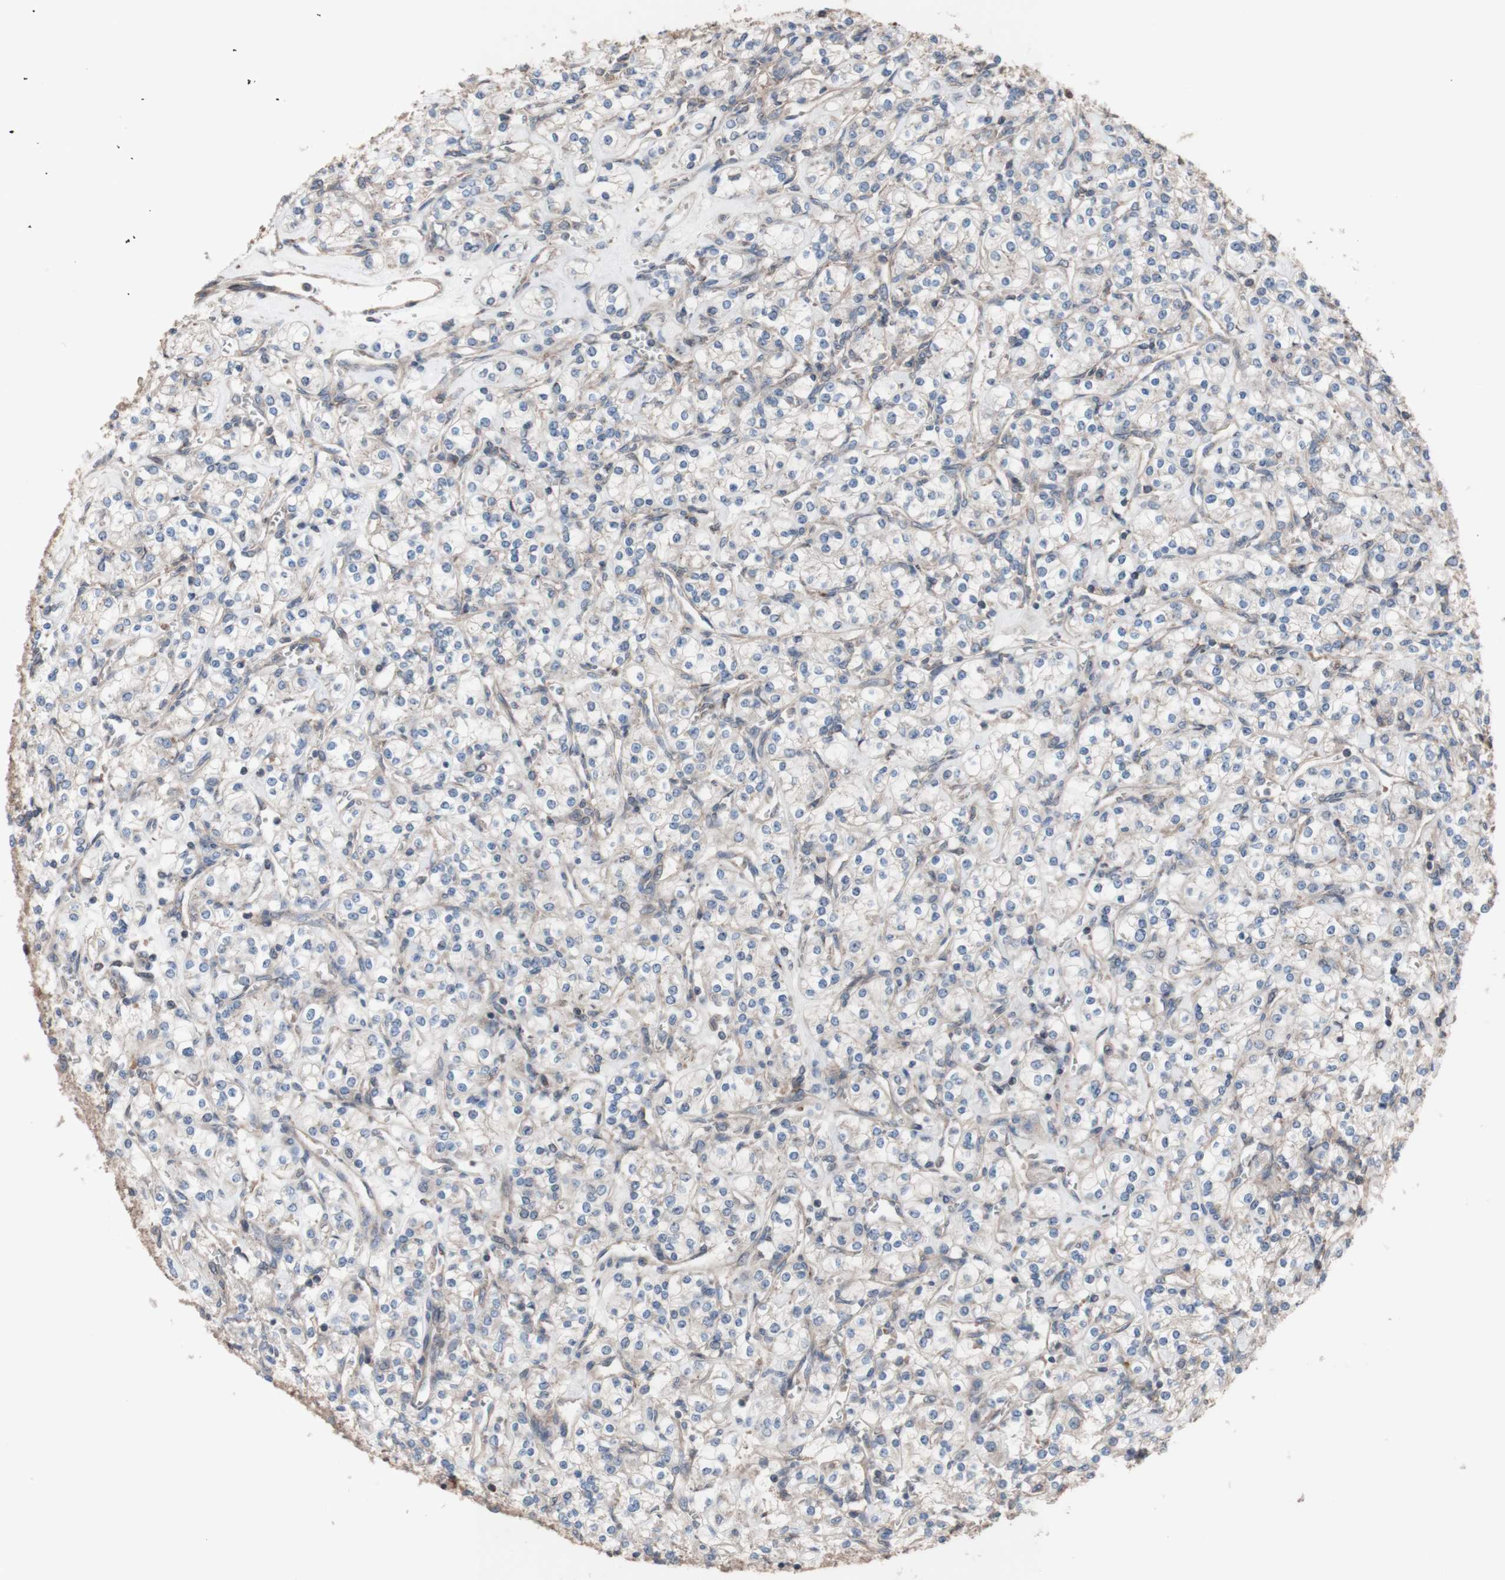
{"staining": {"intensity": "weak", "quantity": ">75%", "location": "cytoplasmic/membranous"}, "tissue": "renal cancer", "cell_type": "Tumor cells", "image_type": "cancer", "snomed": [{"axis": "morphology", "description": "Adenocarcinoma, NOS"}, {"axis": "topography", "description": "Kidney"}], "caption": "Immunohistochemical staining of human adenocarcinoma (renal) reveals weak cytoplasmic/membranous protein positivity in approximately >75% of tumor cells.", "gene": "COPB1", "patient": {"sex": "male", "age": 77}}